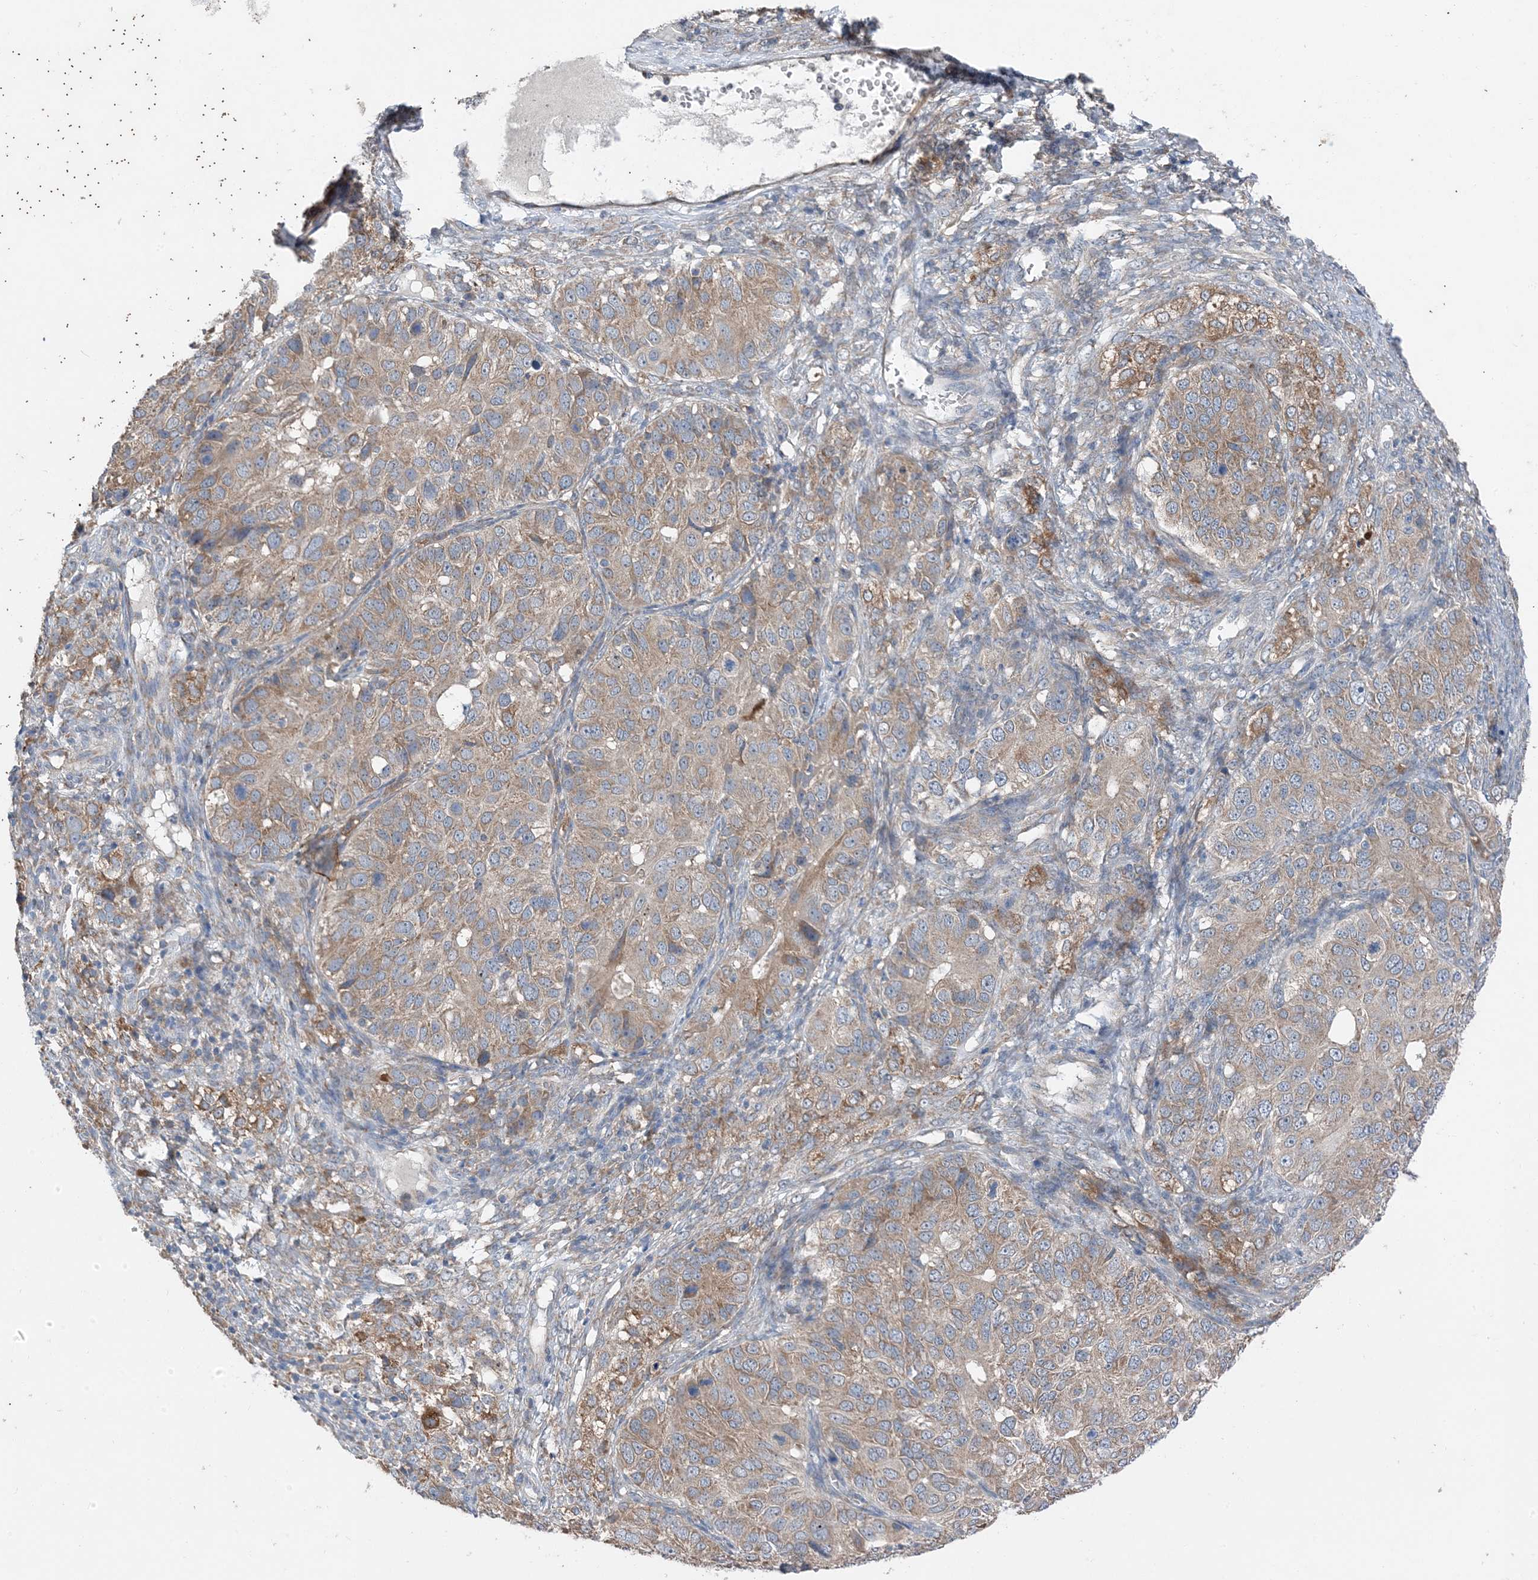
{"staining": {"intensity": "weak", "quantity": ">75%", "location": "cytoplasmic/membranous"}, "tissue": "ovarian cancer", "cell_type": "Tumor cells", "image_type": "cancer", "snomed": [{"axis": "morphology", "description": "Carcinoma, endometroid"}, {"axis": "topography", "description": "Ovary"}], "caption": "Ovarian cancer (endometroid carcinoma) tissue reveals weak cytoplasmic/membranous positivity in about >75% of tumor cells, visualized by immunohistochemistry.", "gene": "DHX30", "patient": {"sex": "female", "age": 51}}